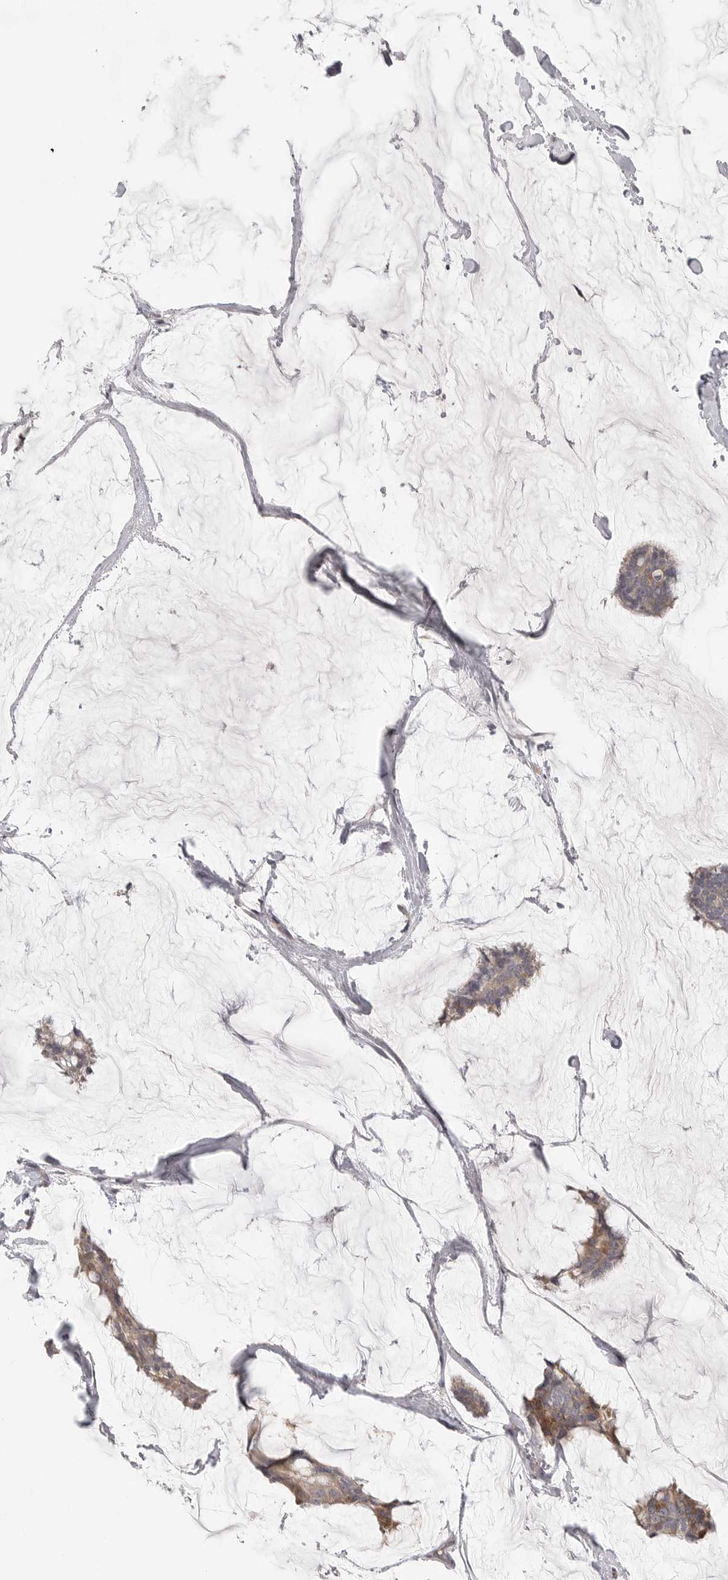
{"staining": {"intensity": "moderate", "quantity": "25%-75%", "location": "cytoplasmic/membranous"}, "tissue": "breast cancer", "cell_type": "Tumor cells", "image_type": "cancer", "snomed": [{"axis": "morphology", "description": "Duct carcinoma"}, {"axis": "topography", "description": "Breast"}], "caption": "A medium amount of moderate cytoplasmic/membranous positivity is seen in about 25%-75% of tumor cells in breast cancer (infiltrating ductal carcinoma) tissue.", "gene": "CCPG1", "patient": {"sex": "female", "age": 93}}